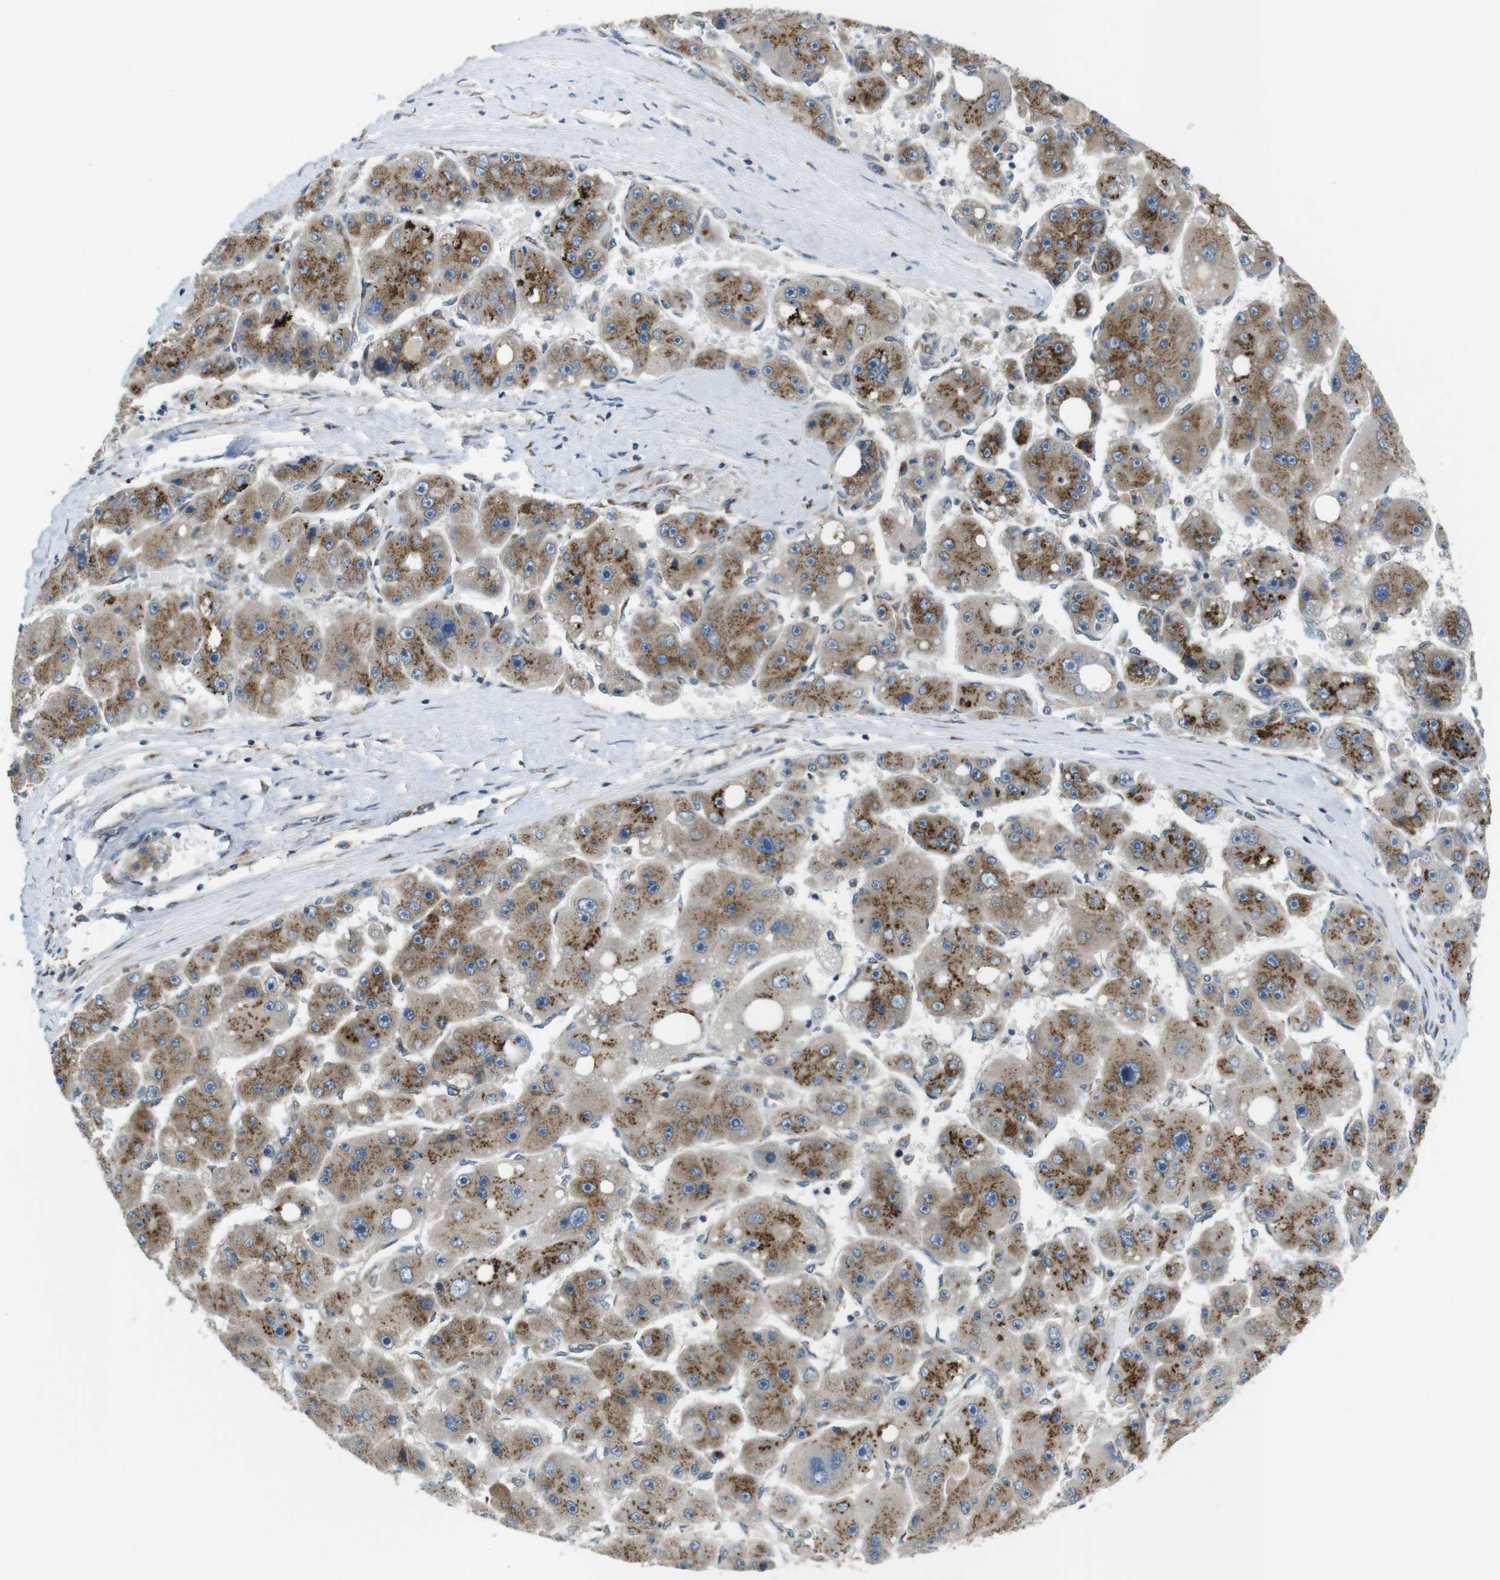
{"staining": {"intensity": "moderate", "quantity": ">75%", "location": "cytoplasmic/membranous"}, "tissue": "liver cancer", "cell_type": "Tumor cells", "image_type": "cancer", "snomed": [{"axis": "morphology", "description": "Carcinoma, Hepatocellular, NOS"}, {"axis": "topography", "description": "Liver"}], "caption": "Liver cancer tissue demonstrates moderate cytoplasmic/membranous staining in approximately >75% of tumor cells, visualized by immunohistochemistry.", "gene": "ZFPL1", "patient": {"sex": "female", "age": 61}}